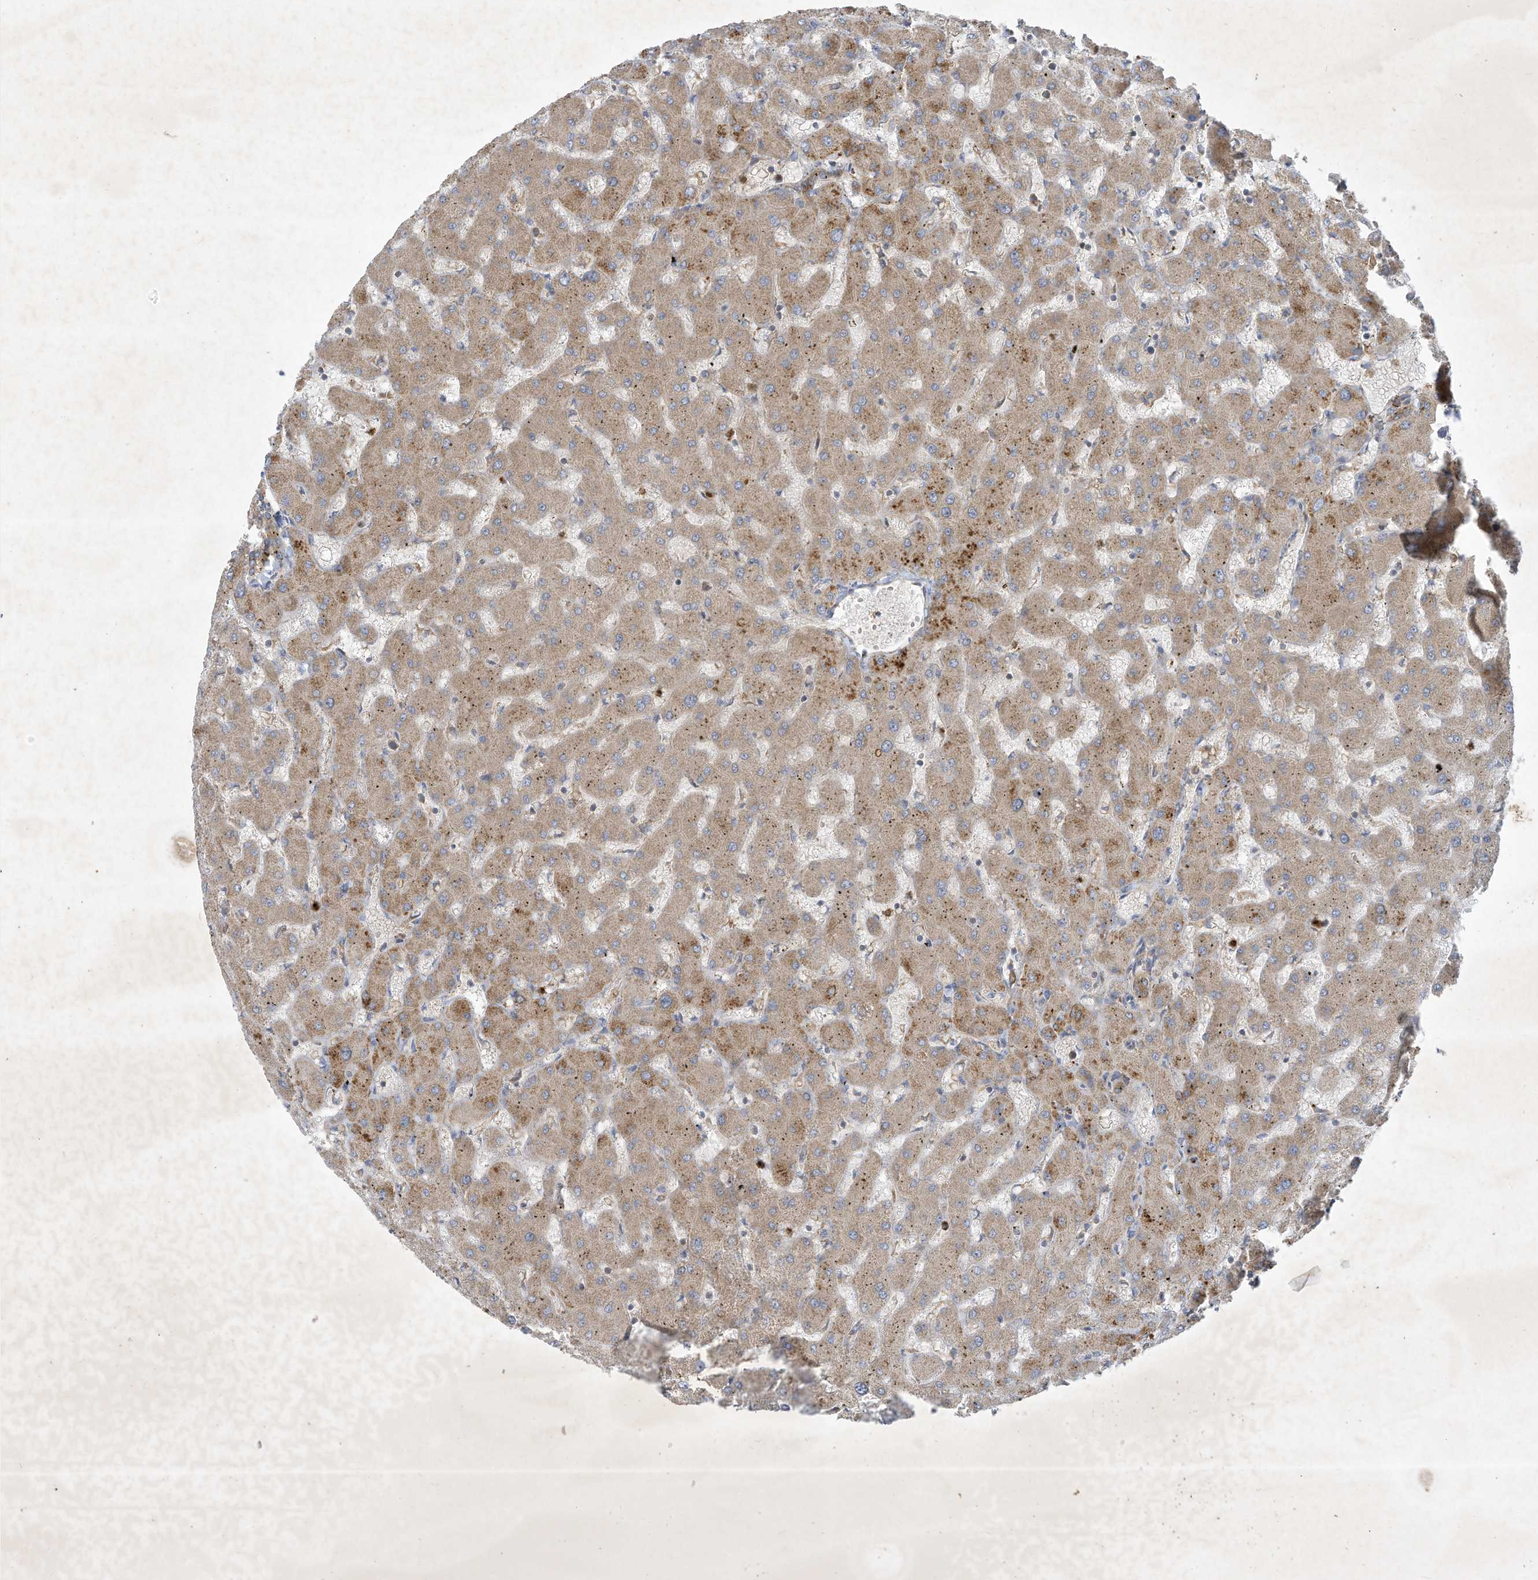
{"staining": {"intensity": "moderate", "quantity": "25%-75%", "location": "cytoplasmic/membranous"}, "tissue": "liver", "cell_type": "Cholangiocytes", "image_type": "normal", "snomed": [{"axis": "morphology", "description": "Normal tissue, NOS"}, {"axis": "topography", "description": "Liver"}], "caption": "Immunohistochemistry (IHC) micrograph of normal liver: human liver stained using immunohistochemistry (IHC) displays medium levels of moderate protein expression localized specifically in the cytoplasmic/membranous of cholangiocytes, appearing as a cytoplasmic/membranous brown color.", "gene": "SYNJ2", "patient": {"sex": "female", "age": 63}}